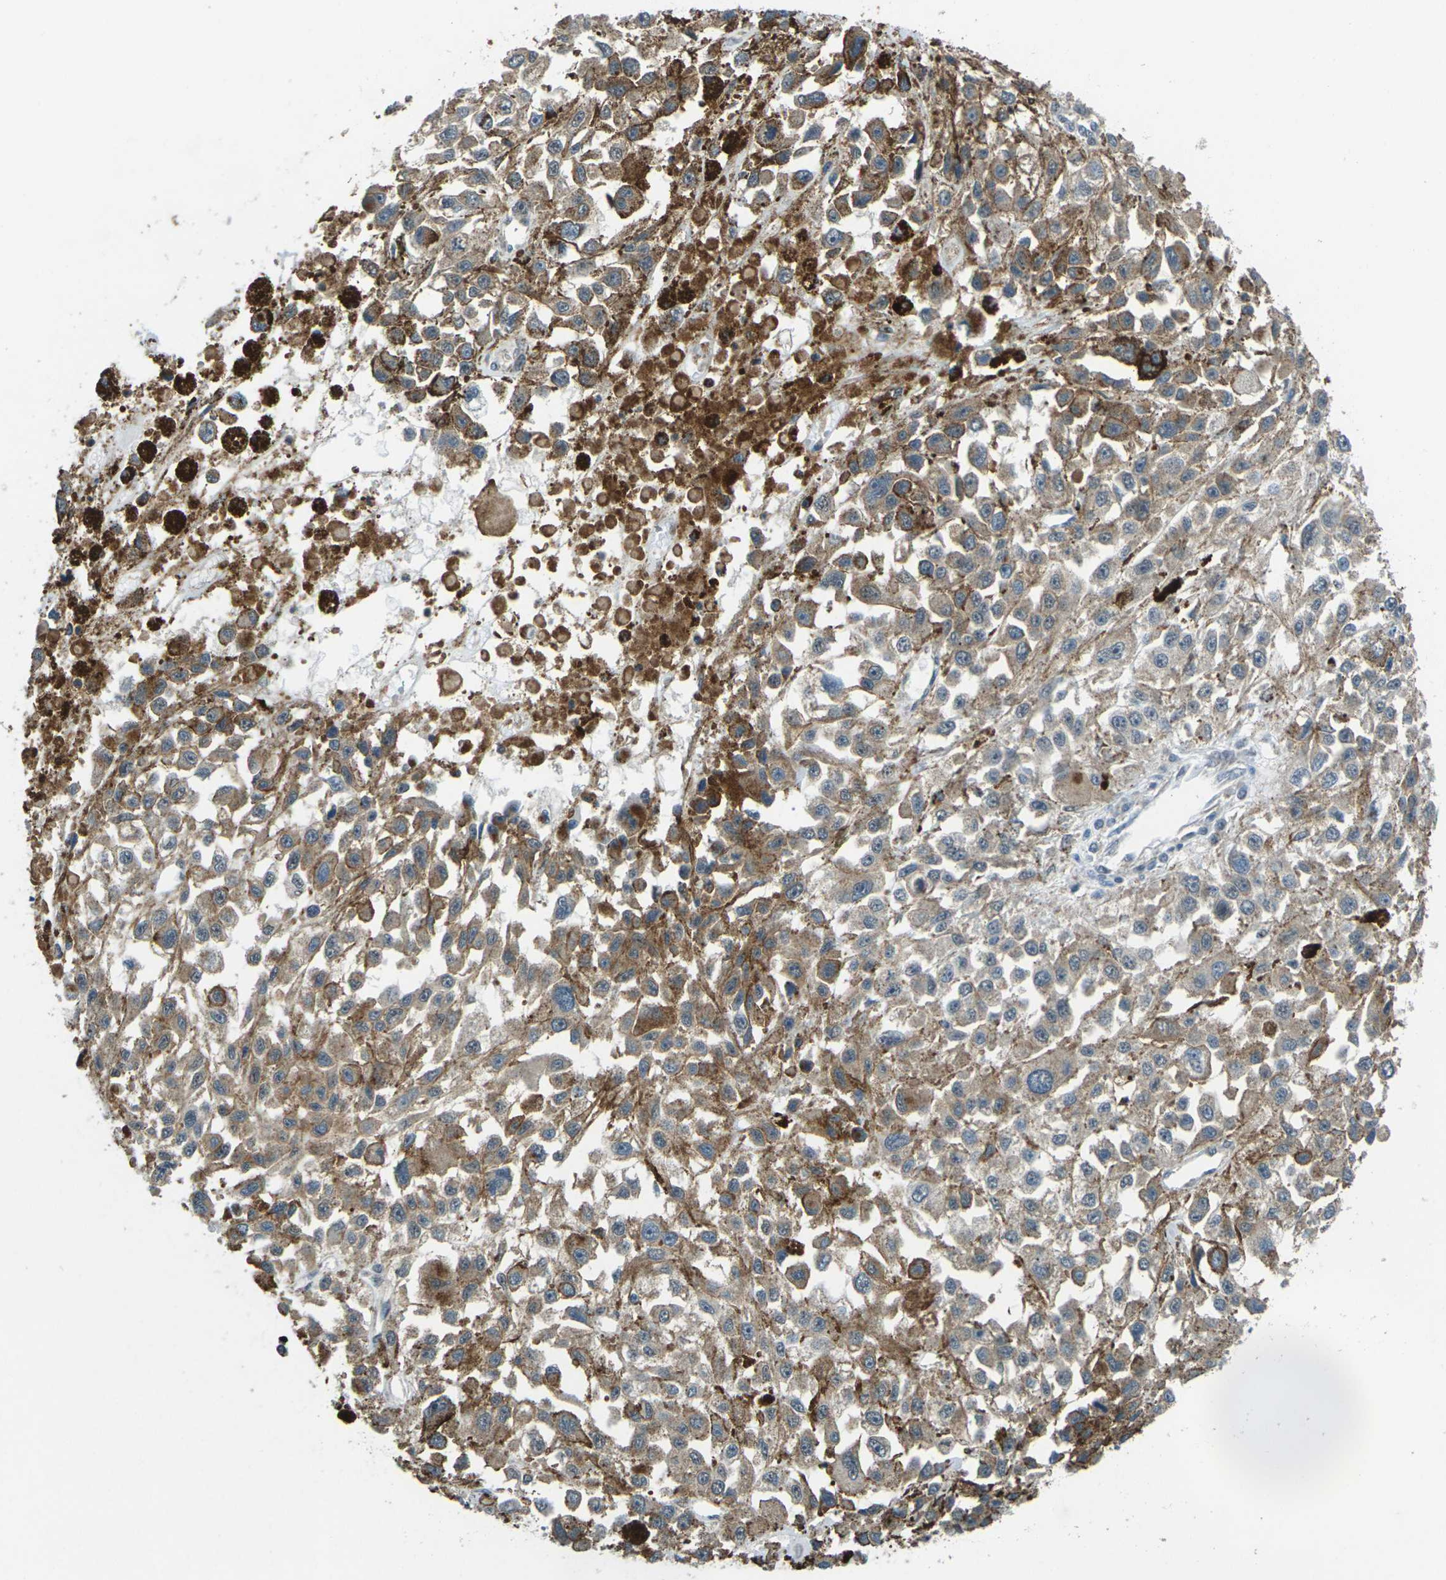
{"staining": {"intensity": "moderate", "quantity": "25%-75%", "location": "cytoplasmic/membranous"}, "tissue": "melanoma", "cell_type": "Tumor cells", "image_type": "cancer", "snomed": [{"axis": "morphology", "description": "Malignant melanoma, Metastatic site"}, {"axis": "topography", "description": "Lymph node"}], "caption": "A medium amount of moderate cytoplasmic/membranous staining is present in approximately 25%-75% of tumor cells in malignant melanoma (metastatic site) tissue.", "gene": "SLC31A2", "patient": {"sex": "male", "age": 59}}